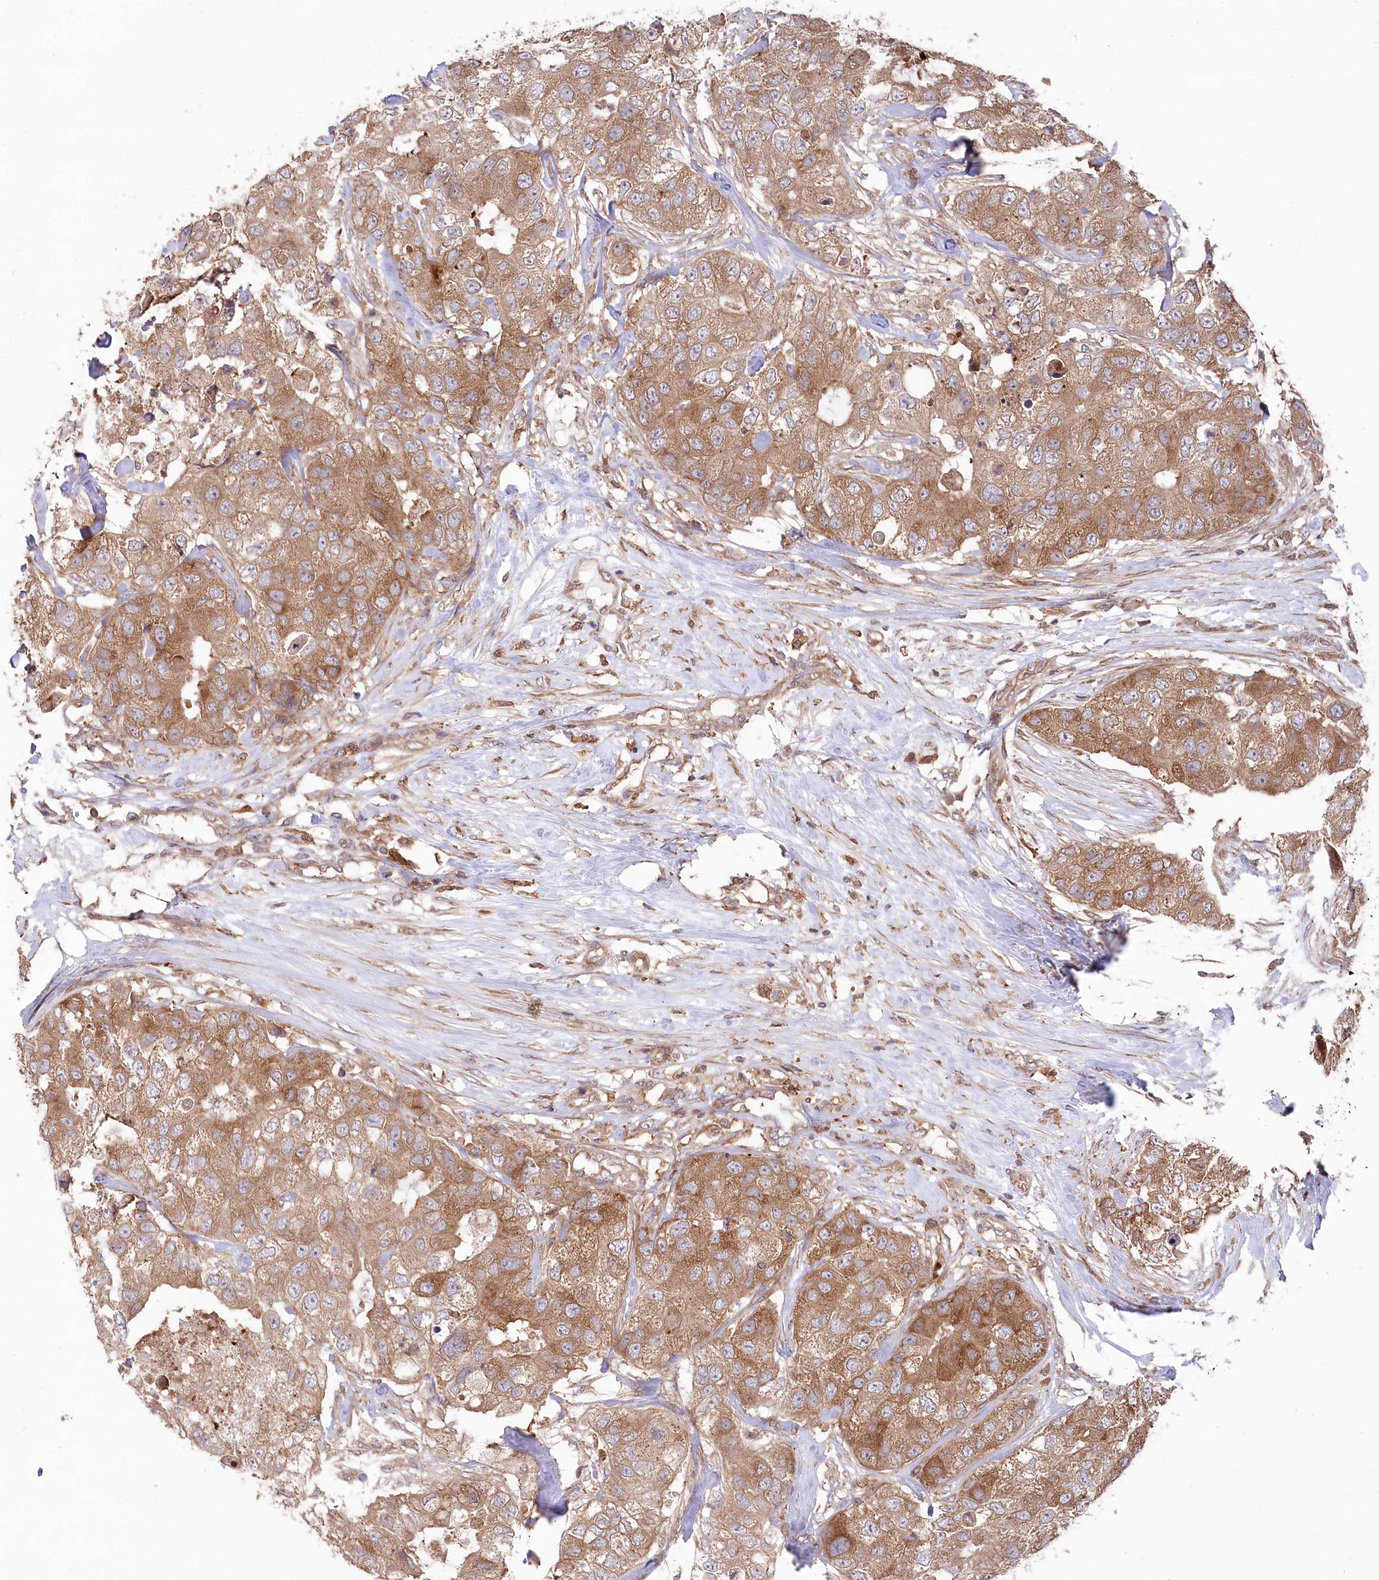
{"staining": {"intensity": "moderate", "quantity": ">75%", "location": "cytoplasmic/membranous"}, "tissue": "breast cancer", "cell_type": "Tumor cells", "image_type": "cancer", "snomed": [{"axis": "morphology", "description": "Duct carcinoma"}, {"axis": "topography", "description": "Breast"}], "caption": "Protein expression analysis of human breast intraductal carcinoma reveals moderate cytoplasmic/membranous staining in about >75% of tumor cells.", "gene": "PPP1R21", "patient": {"sex": "female", "age": 62}}